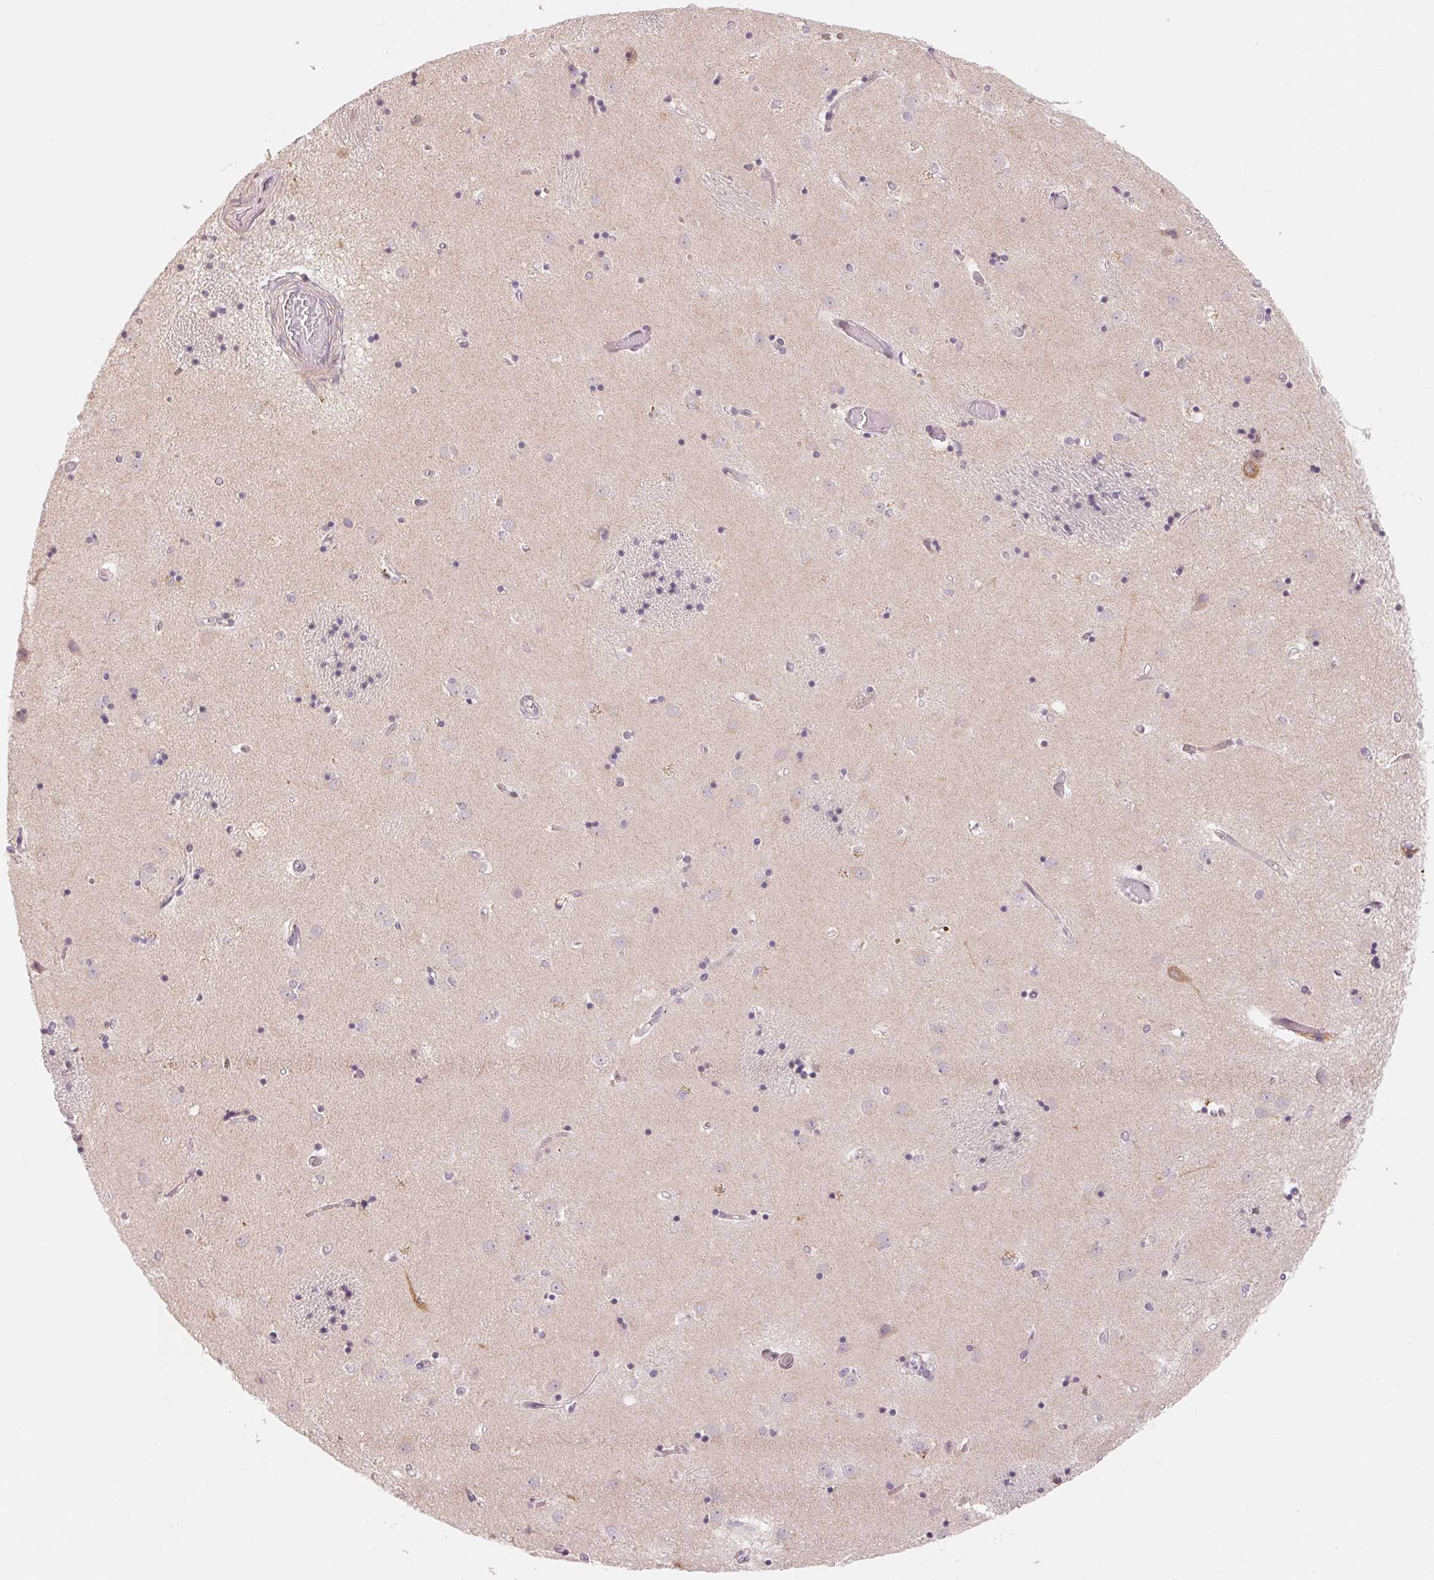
{"staining": {"intensity": "negative", "quantity": "none", "location": "none"}, "tissue": "caudate", "cell_type": "Glial cells", "image_type": "normal", "snomed": [{"axis": "morphology", "description": "Normal tissue, NOS"}, {"axis": "topography", "description": "Lateral ventricle wall"}], "caption": "This micrograph is of unremarkable caudate stained with IHC to label a protein in brown with the nuclei are counter-stained blue. There is no expression in glial cells.", "gene": "DENND2C", "patient": {"sex": "male", "age": 54}}